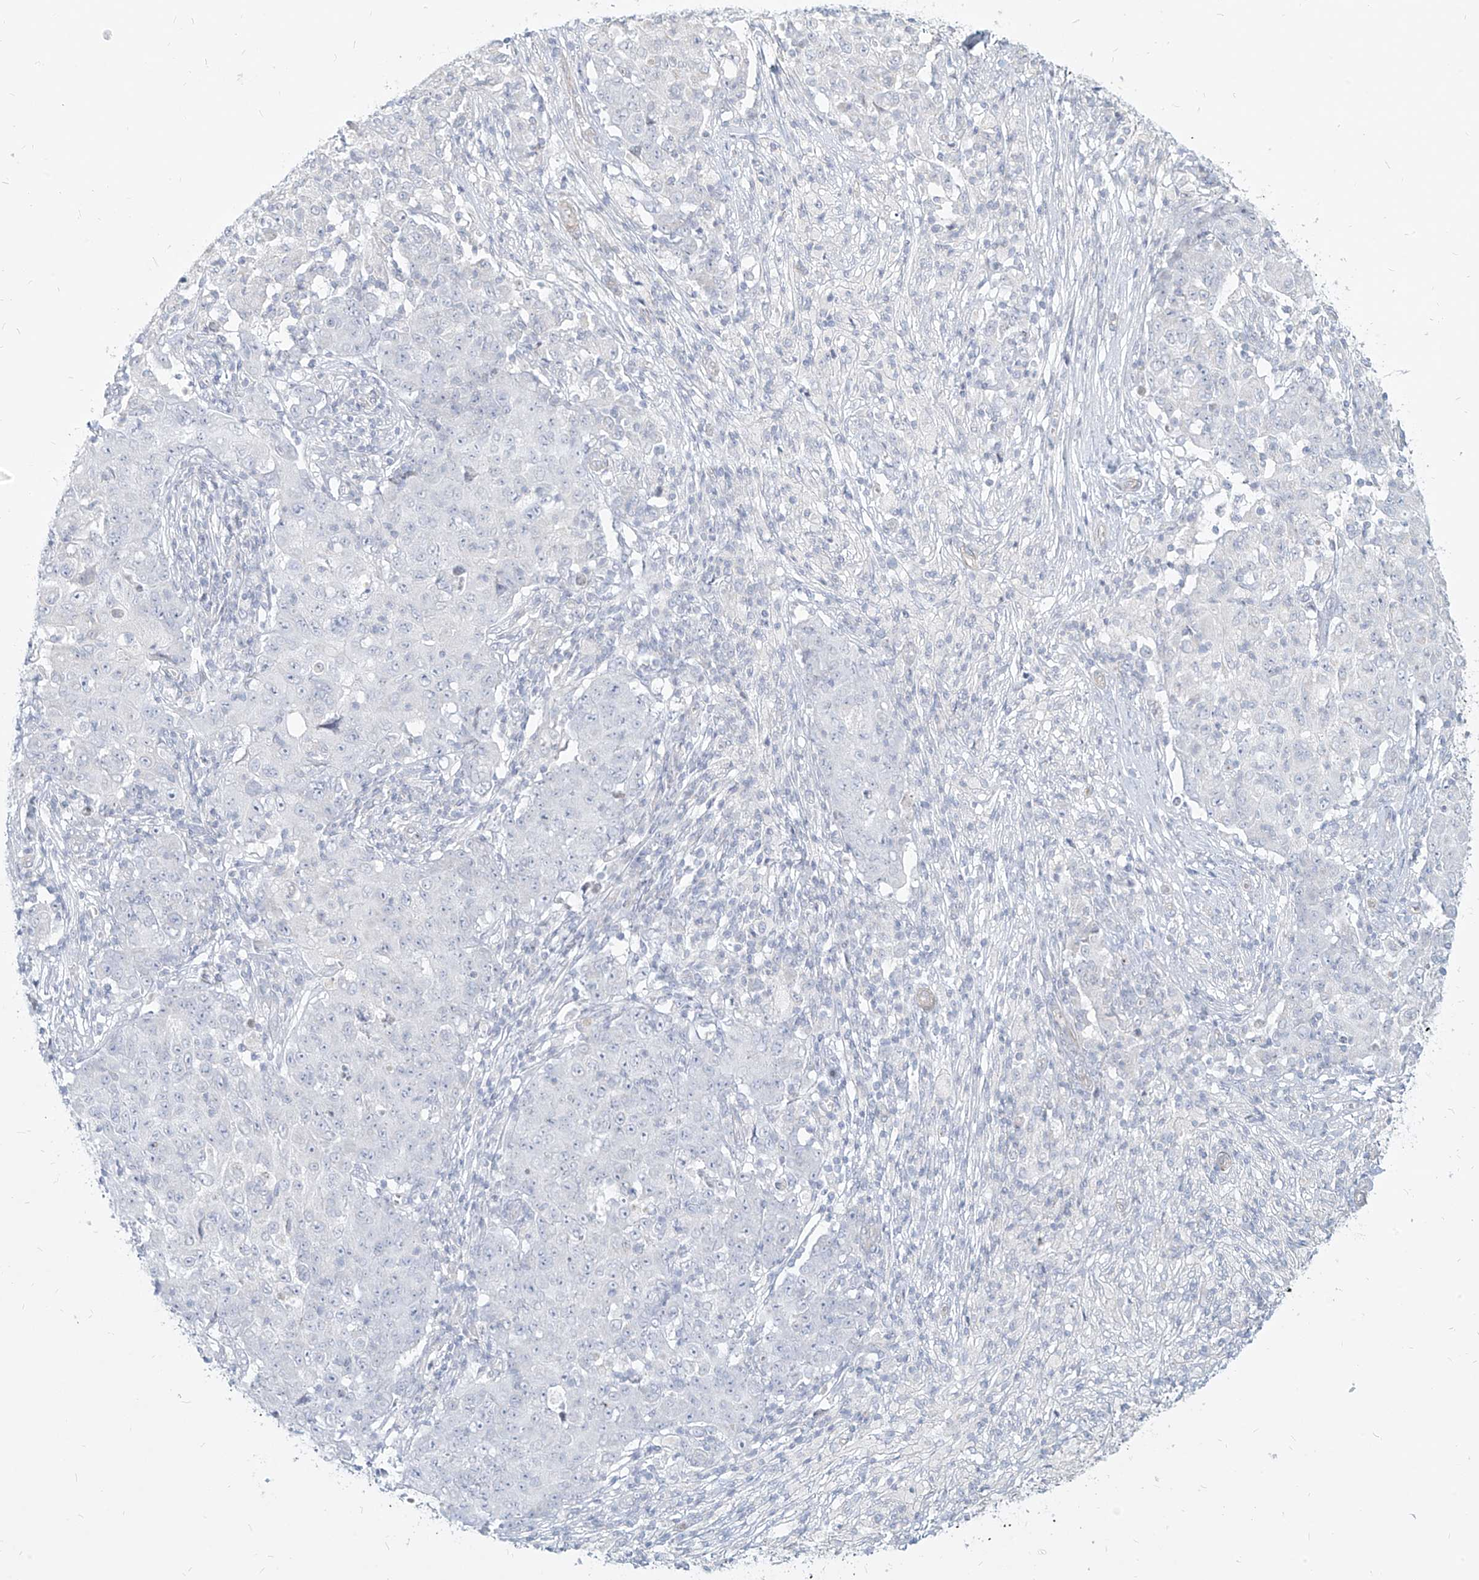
{"staining": {"intensity": "negative", "quantity": "none", "location": "none"}, "tissue": "ovarian cancer", "cell_type": "Tumor cells", "image_type": "cancer", "snomed": [{"axis": "morphology", "description": "Carcinoma, endometroid"}, {"axis": "topography", "description": "Ovary"}], "caption": "IHC photomicrograph of human endometroid carcinoma (ovarian) stained for a protein (brown), which shows no positivity in tumor cells.", "gene": "ITPKB", "patient": {"sex": "female", "age": 42}}